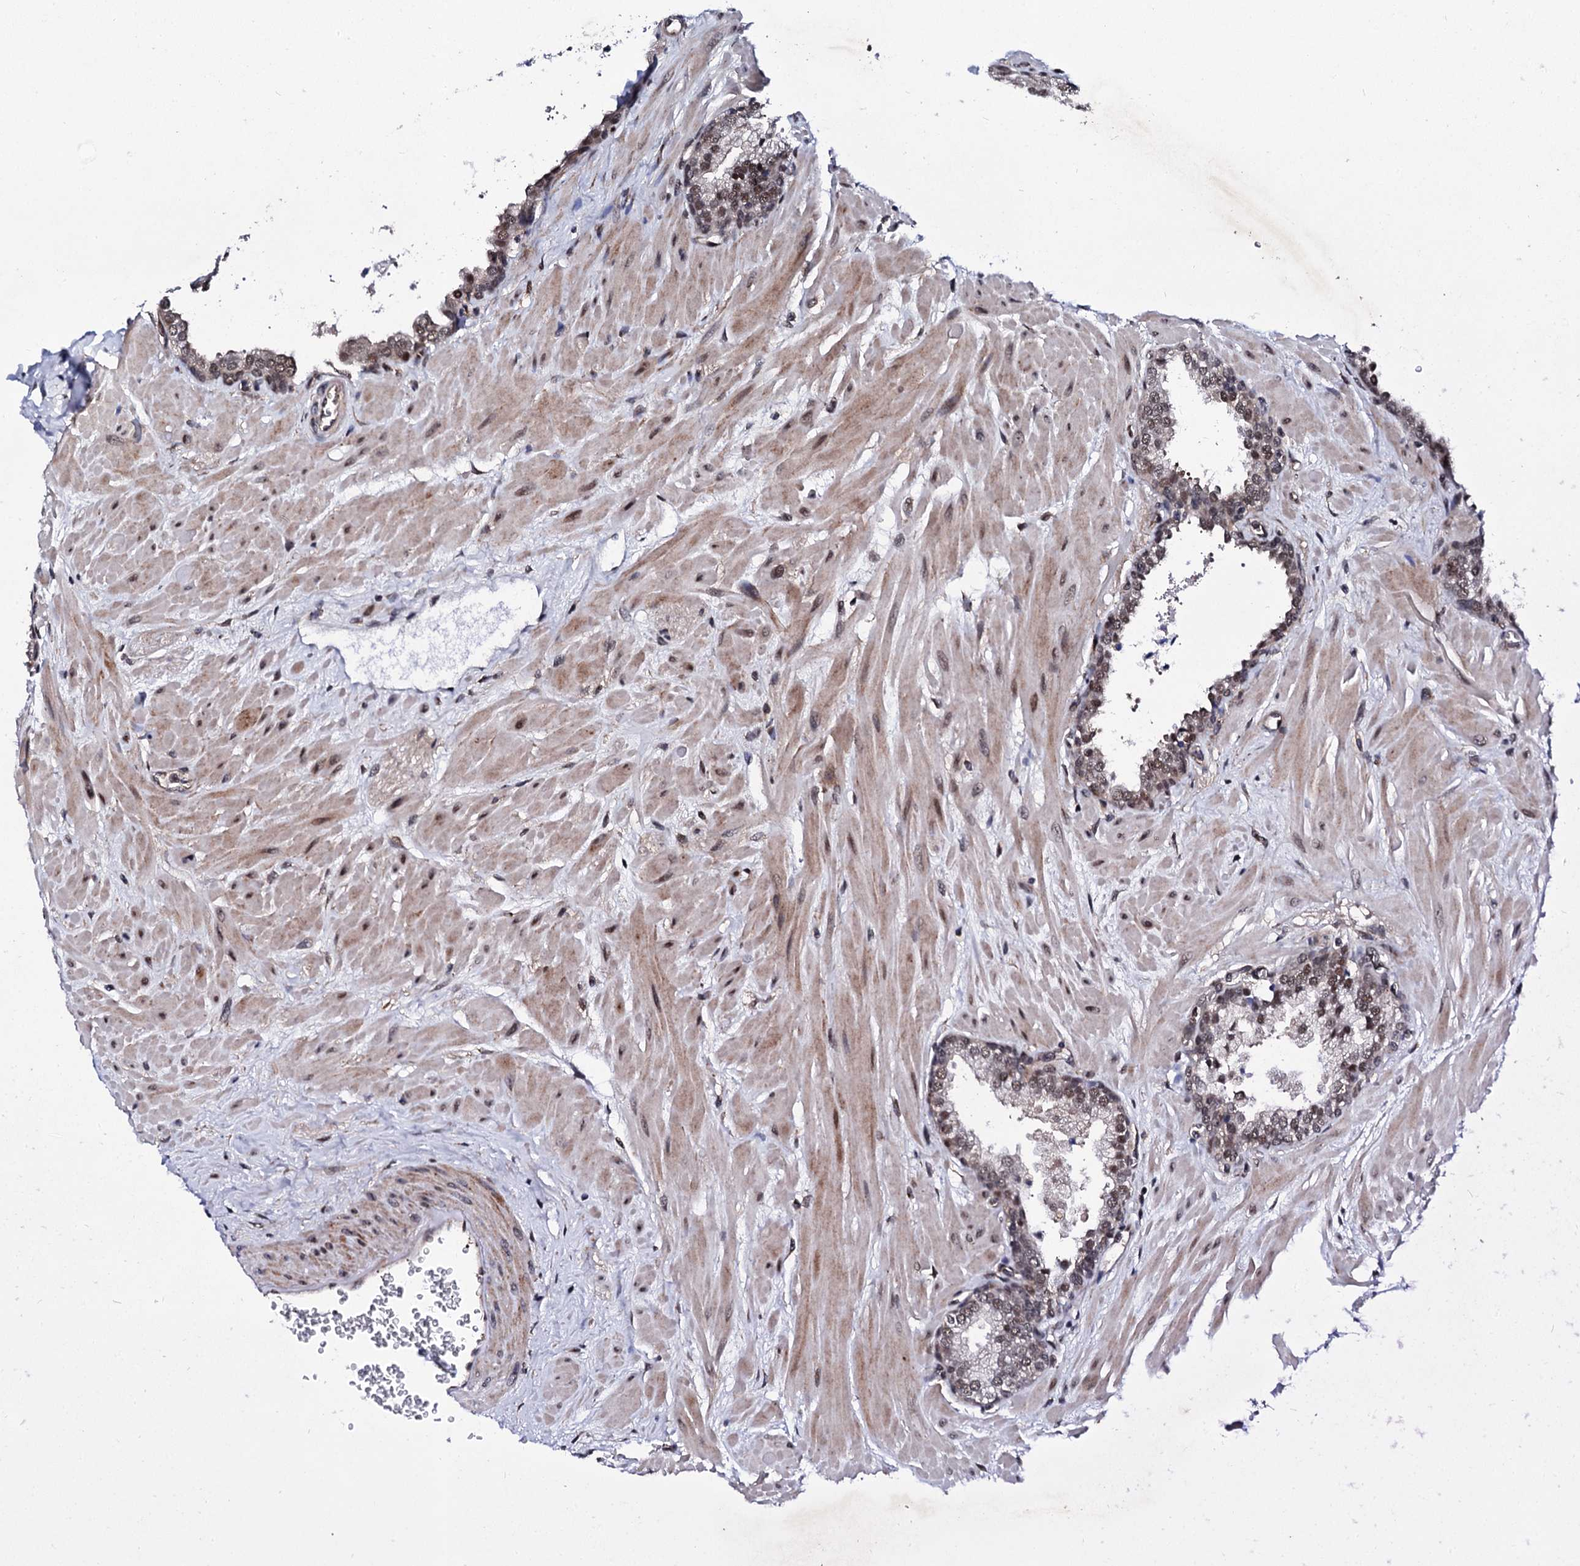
{"staining": {"intensity": "moderate", "quantity": ">75%", "location": "nuclear"}, "tissue": "prostate", "cell_type": "Glandular cells", "image_type": "normal", "snomed": [{"axis": "morphology", "description": "Normal tissue, NOS"}, {"axis": "topography", "description": "Prostate"}], "caption": "DAB (3,3'-diaminobenzidine) immunohistochemical staining of benign prostate displays moderate nuclear protein staining in approximately >75% of glandular cells.", "gene": "CSTF3", "patient": {"sex": "male", "age": 60}}